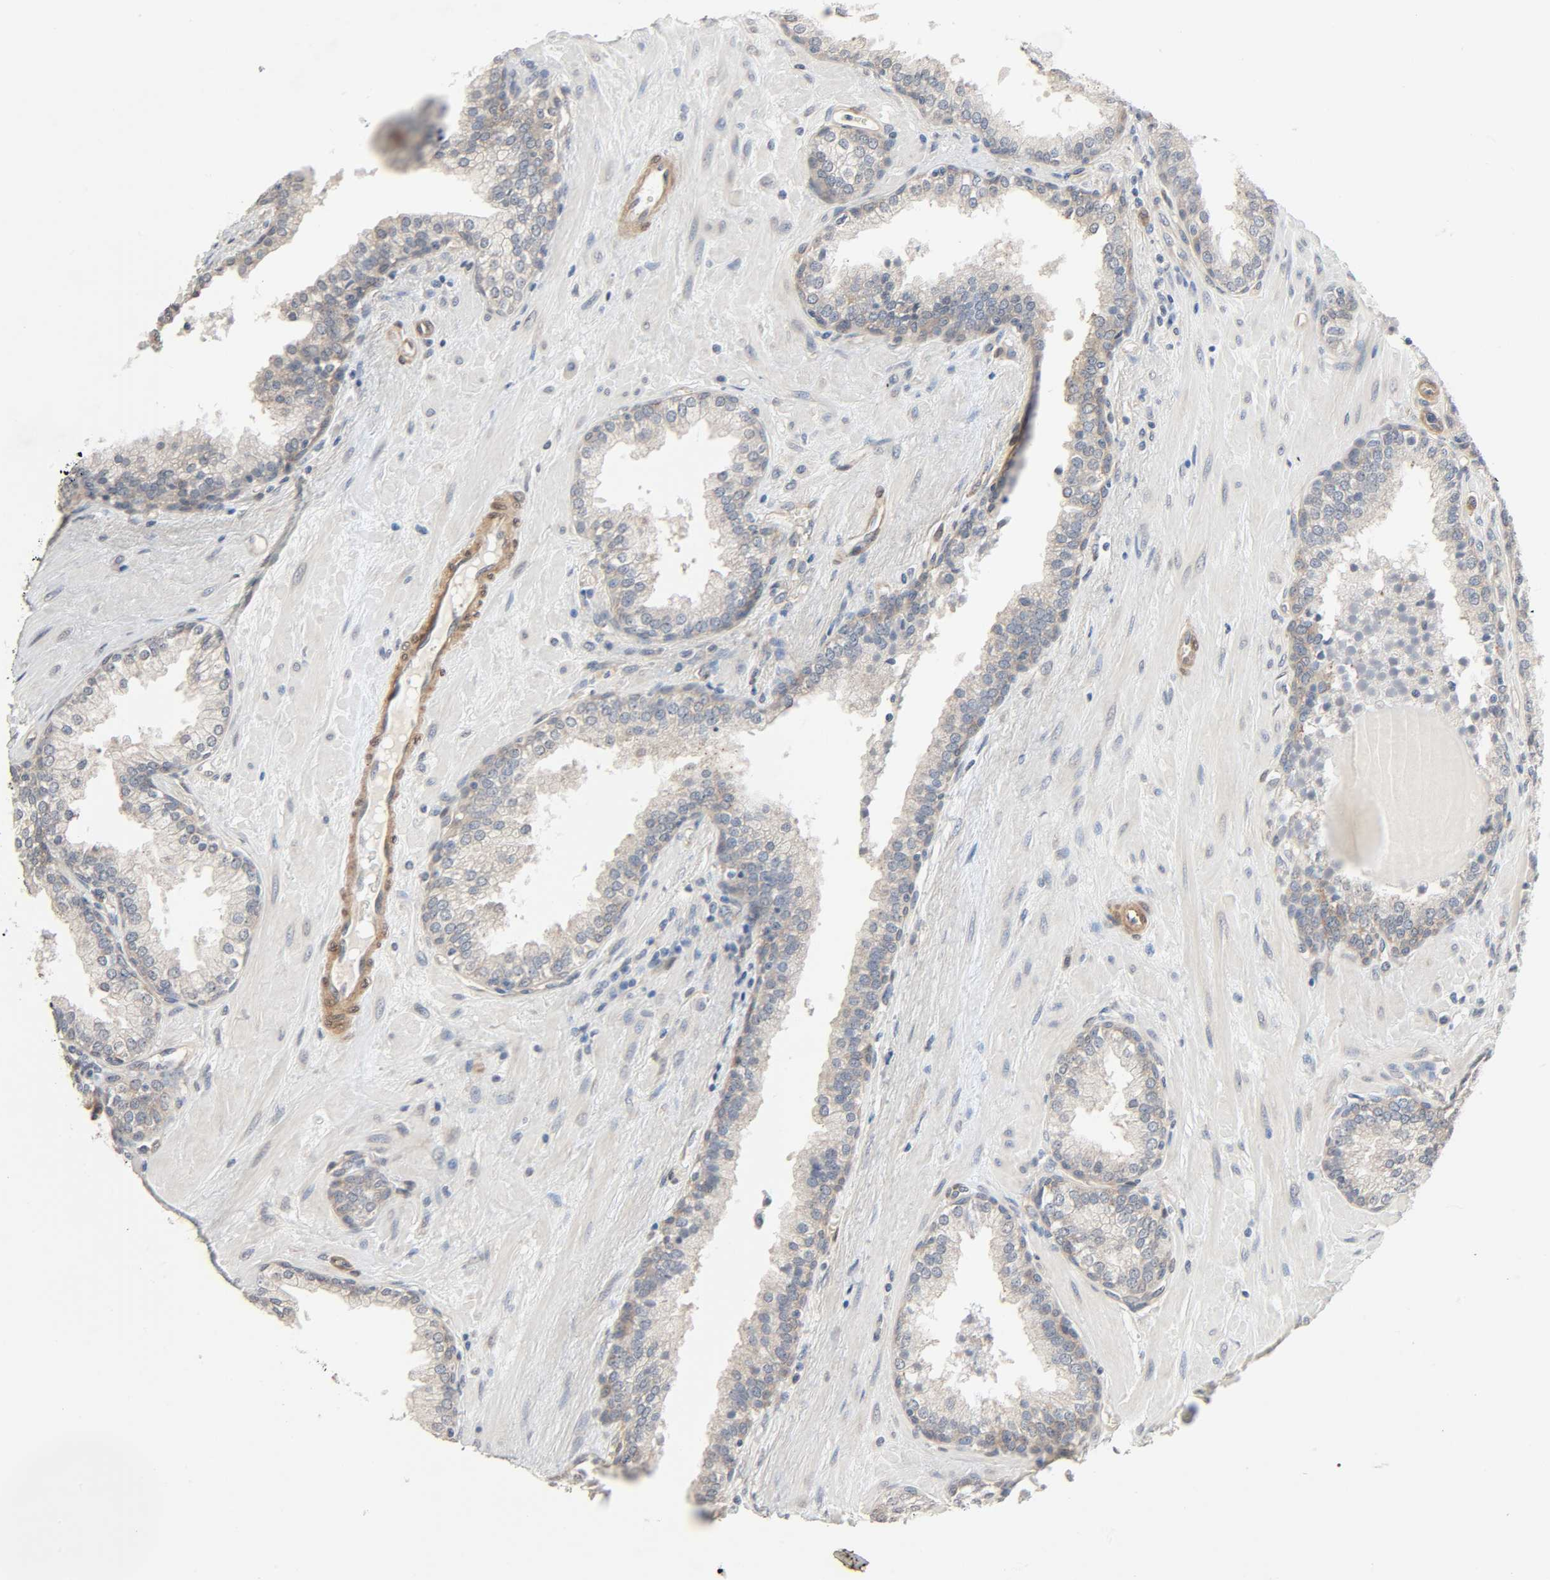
{"staining": {"intensity": "weak", "quantity": "25%-75%", "location": "cytoplasmic/membranous"}, "tissue": "prostate", "cell_type": "Glandular cells", "image_type": "normal", "snomed": [{"axis": "morphology", "description": "Normal tissue, NOS"}, {"axis": "topography", "description": "Prostate"}], "caption": "DAB (3,3'-diaminobenzidine) immunohistochemical staining of benign prostate reveals weak cytoplasmic/membranous protein staining in about 25%-75% of glandular cells. Nuclei are stained in blue.", "gene": "PTK2", "patient": {"sex": "male", "age": 51}}